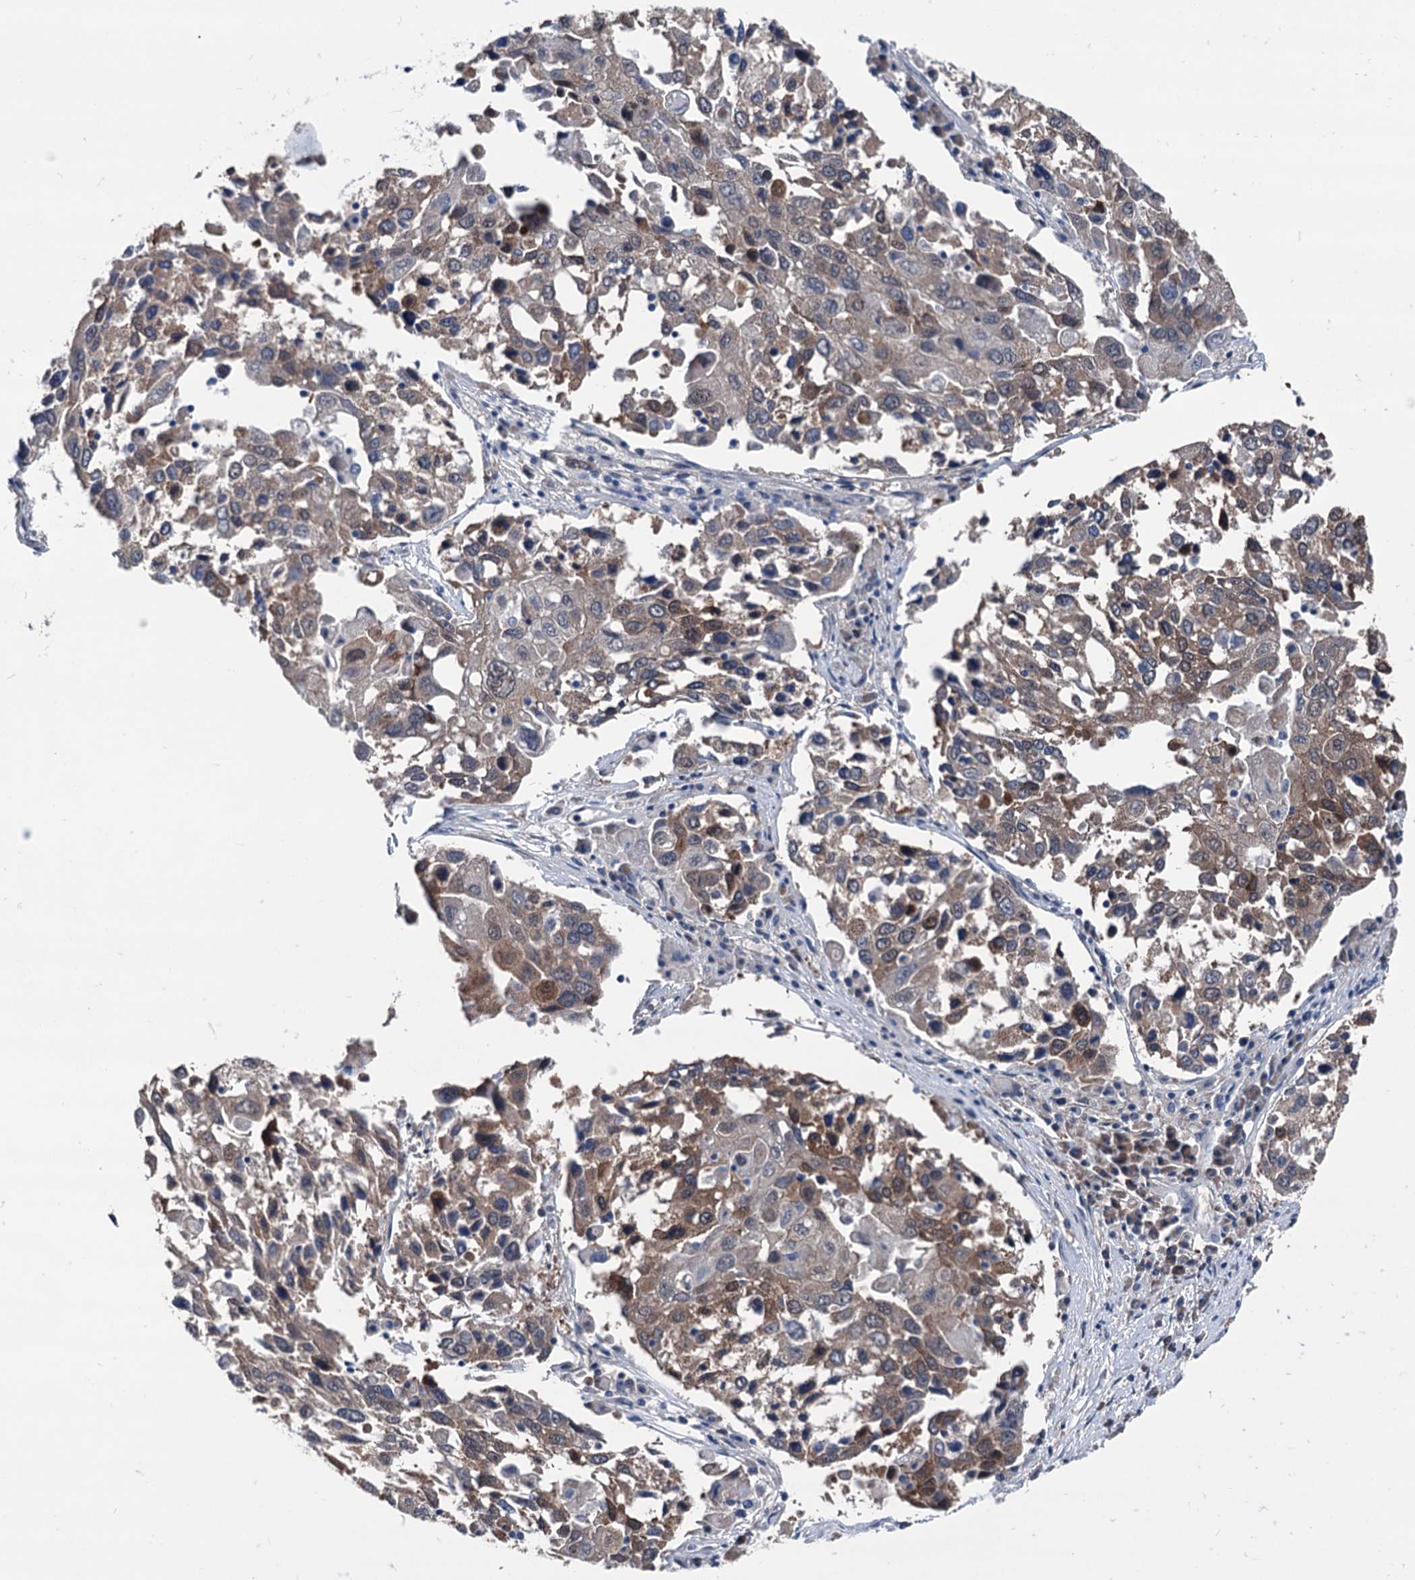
{"staining": {"intensity": "moderate", "quantity": ">75%", "location": "cytoplasmic/membranous"}, "tissue": "lung cancer", "cell_type": "Tumor cells", "image_type": "cancer", "snomed": [{"axis": "morphology", "description": "Squamous cell carcinoma, NOS"}, {"axis": "topography", "description": "Lung"}], "caption": "Immunohistochemistry image of neoplastic tissue: lung squamous cell carcinoma stained using immunohistochemistry demonstrates medium levels of moderate protein expression localized specifically in the cytoplasmic/membranous of tumor cells, appearing as a cytoplasmic/membranous brown color.", "gene": "GLO1", "patient": {"sex": "male", "age": 65}}